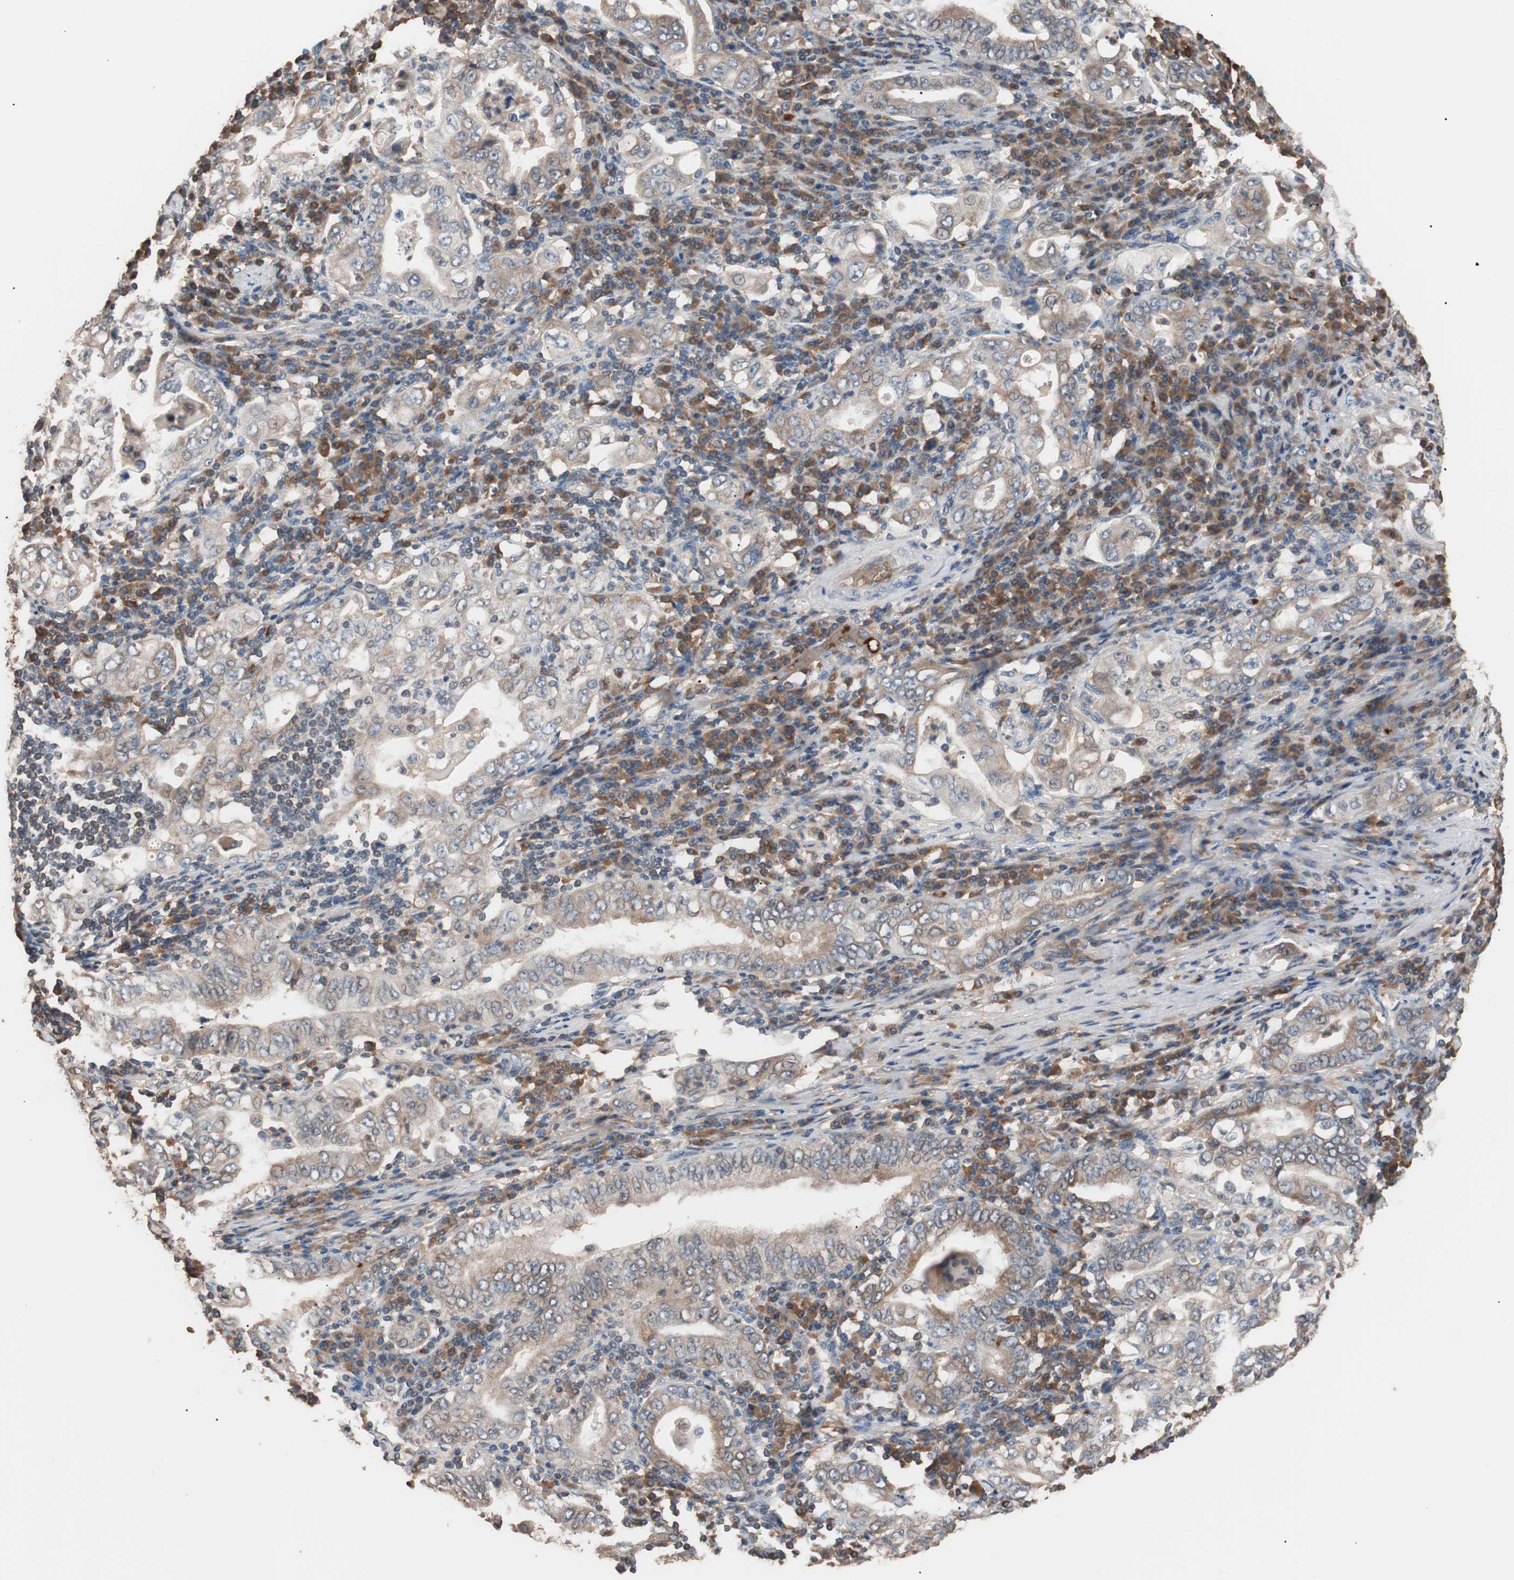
{"staining": {"intensity": "moderate", "quantity": ">75%", "location": "cytoplasmic/membranous"}, "tissue": "stomach cancer", "cell_type": "Tumor cells", "image_type": "cancer", "snomed": [{"axis": "morphology", "description": "Normal tissue, NOS"}, {"axis": "morphology", "description": "Adenocarcinoma, NOS"}, {"axis": "topography", "description": "Esophagus"}, {"axis": "topography", "description": "Stomach, upper"}, {"axis": "topography", "description": "Peripheral nerve tissue"}], "caption": "This is a micrograph of IHC staining of stomach cancer (adenocarcinoma), which shows moderate staining in the cytoplasmic/membranous of tumor cells.", "gene": "GLYCTK", "patient": {"sex": "male", "age": 62}}